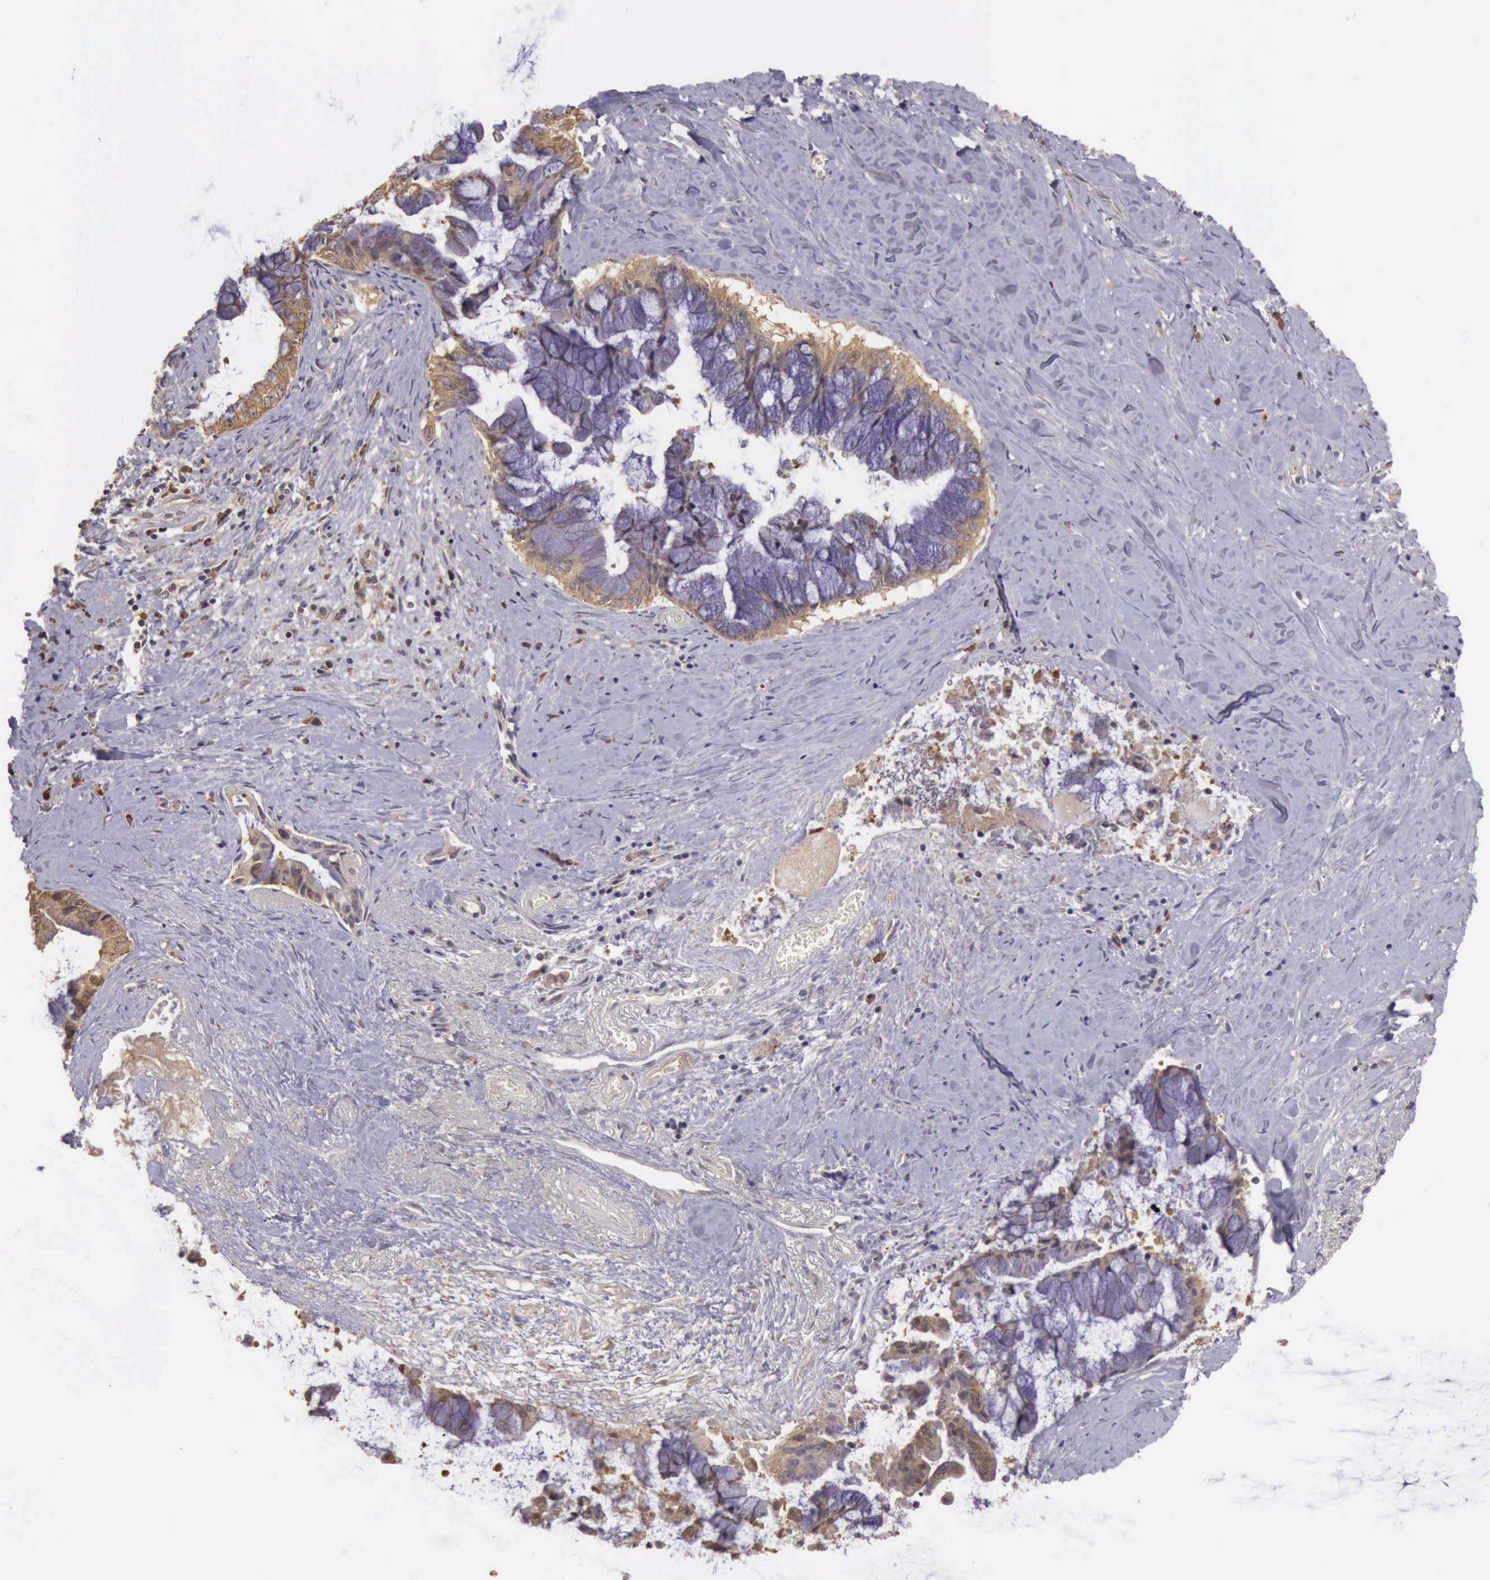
{"staining": {"intensity": "moderate", "quantity": ">75%", "location": "cytoplasmic/membranous"}, "tissue": "pancreatic cancer", "cell_type": "Tumor cells", "image_type": "cancer", "snomed": [{"axis": "morphology", "description": "Adenocarcinoma, NOS"}, {"axis": "topography", "description": "Pancreas"}], "caption": "Immunohistochemical staining of human pancreatic adenocarcinoma exhibits medium levels of moderate cytoplasmic/membranous protein staining in approximately >75% of tumor cells.", "gene": "EIF5", "patient": {"sex": "male", "age": 59}}